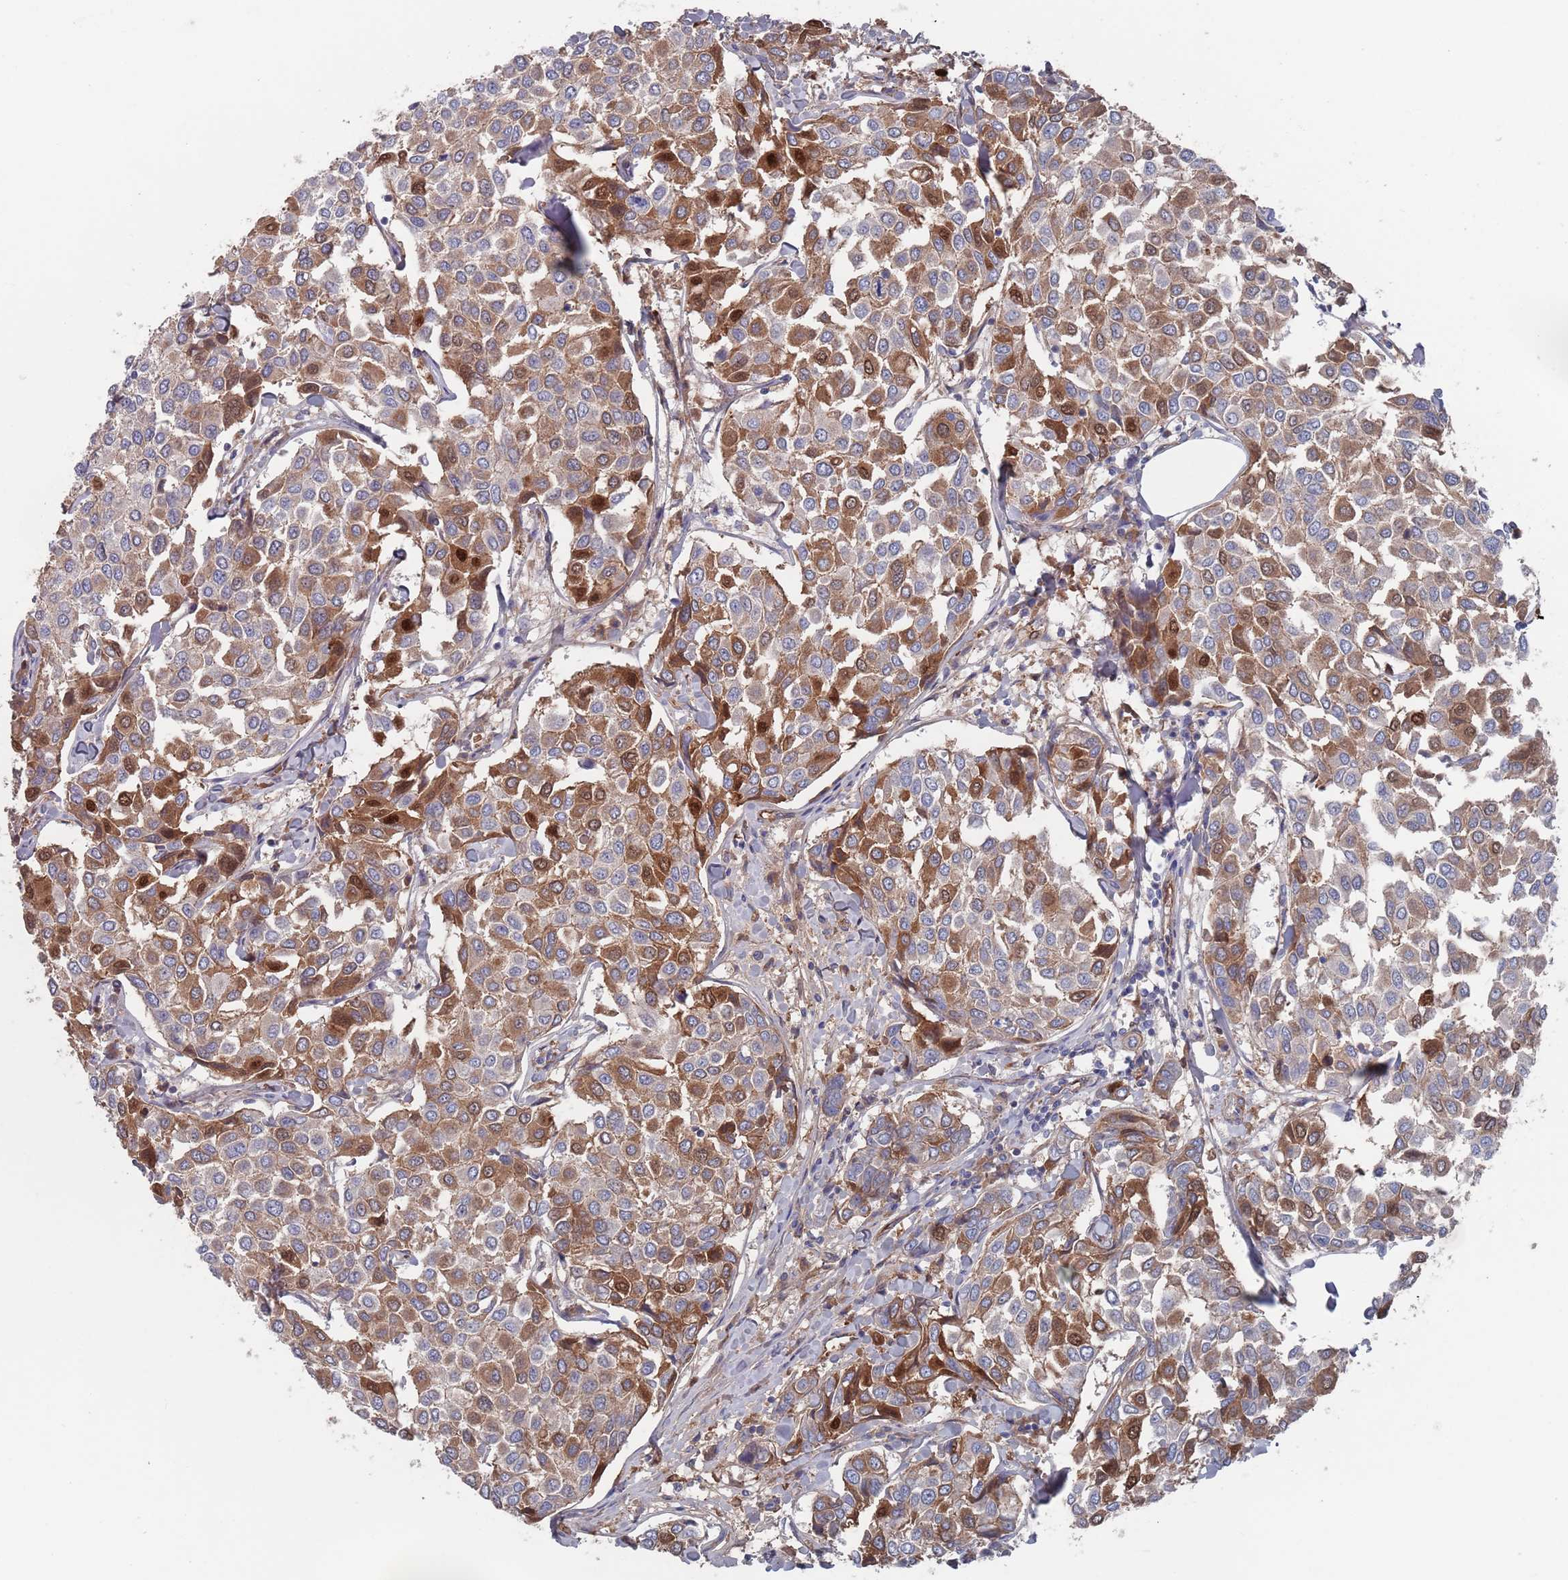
{"staining": {"intensity": "moderate", "quantity": ">75%", "location": "cytoplasmic/membranous"}, "tissue": "breast cancer", "cell_type": "Tumor cells", "image_type": "cancer", "snomed": [{"axis": "morphology", "description": "Duct carcinoma"}, {"axis": "topography", "description": "Breast"}], "caption": "Brown immunohistochemical staining in human breast invasive ductal carcinoma reveals moderate cytoplasmic/membranous positivity in approximately >75% of tumor cells.", "gene": "PLEKHA4", "patient": {"sex": "female", "age": 55}}